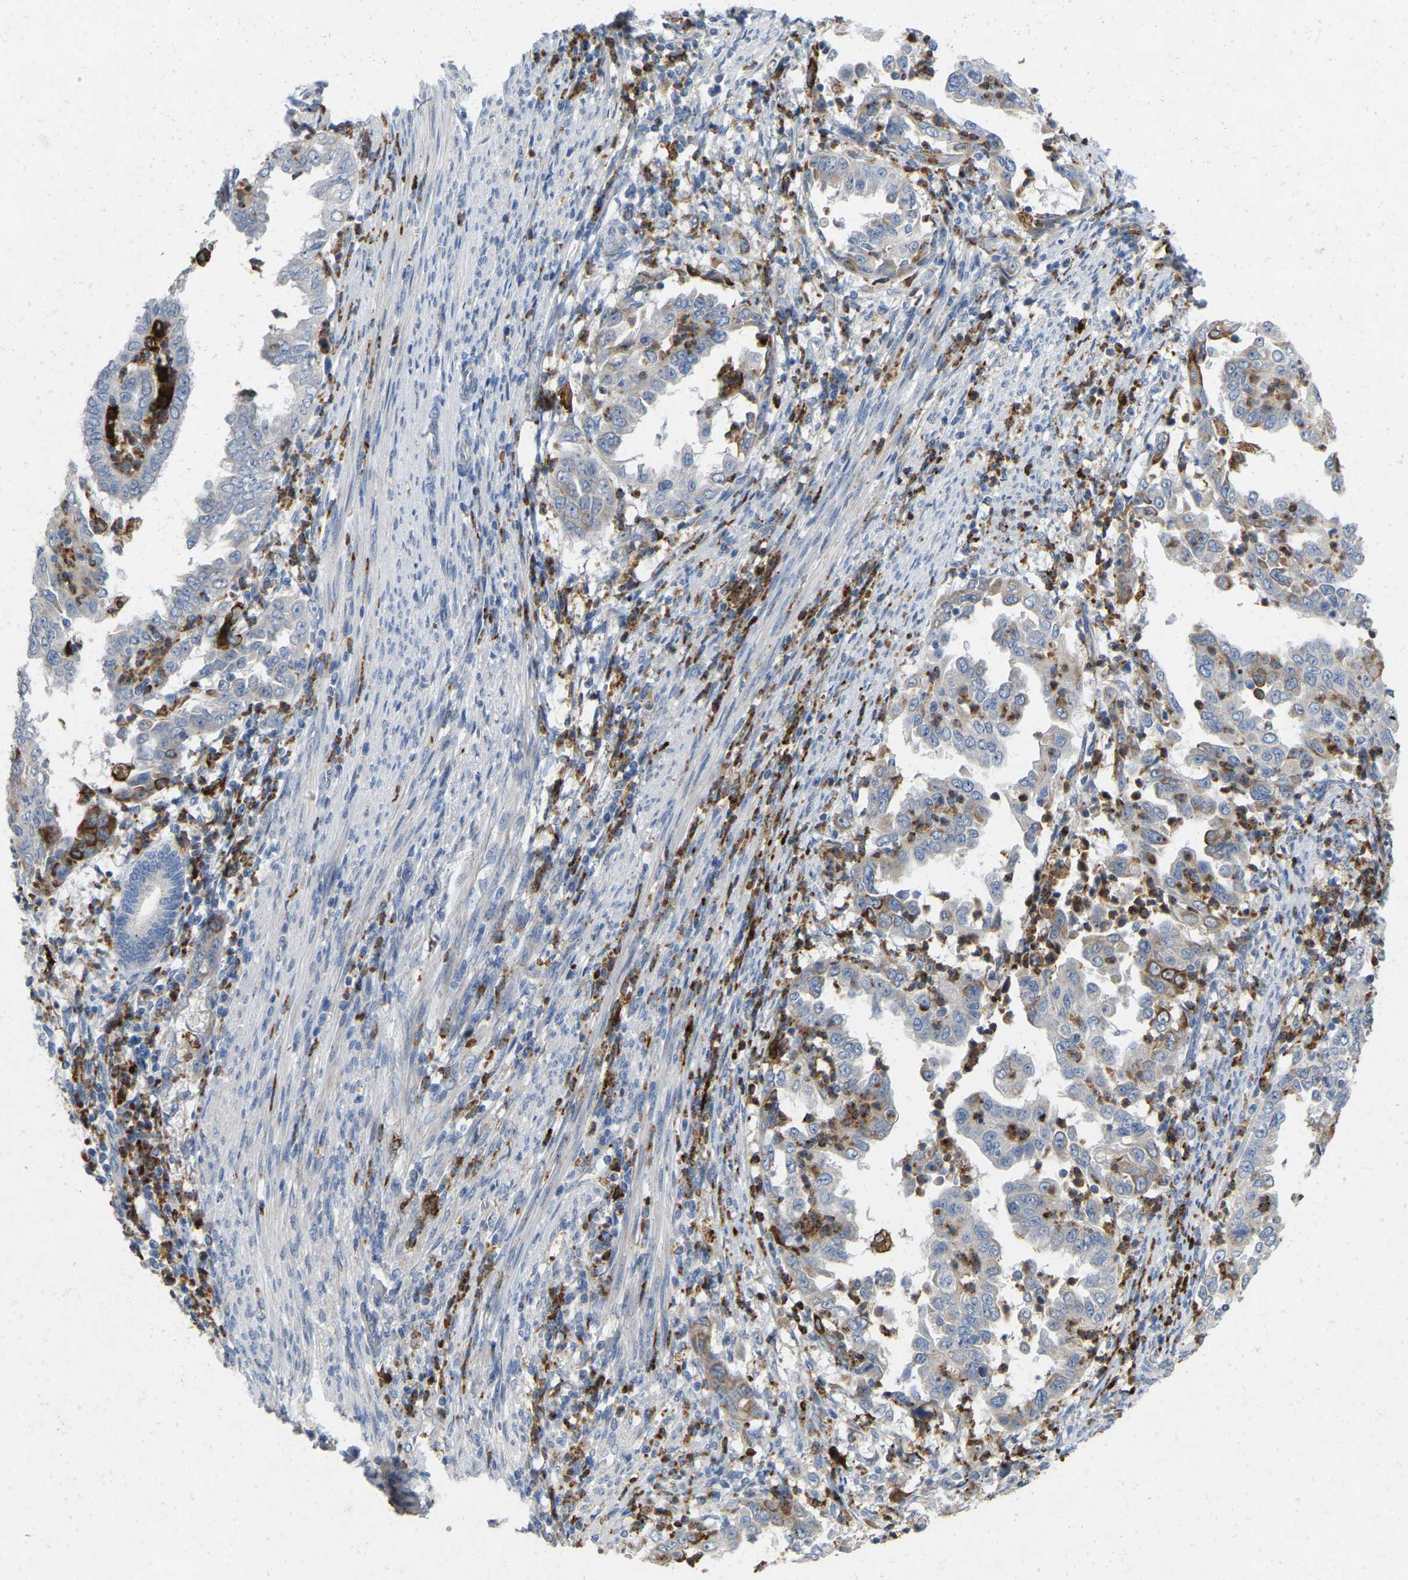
{"staining": {"intensity": "negative", "quantity": "none", "location": "none"}, "tissue": "endometrial cancer", "cell_type": "Tumor cells", "image_type": "cancer", "snomed": [{"axis": "morphology", "description": "Adenocarcinoma, NOS"}, {"axis": "topography", "description": "Endometrium"}], "caption": "DAB (3,3'-diaminobenzidine) immunohistochemical staining of endometrial adenocarcinoma shows no significant staining in tumor cells. Nuclei are stained in blue.", "gene": "RHEB", "patient": {"sex": "female", "age": 85}}